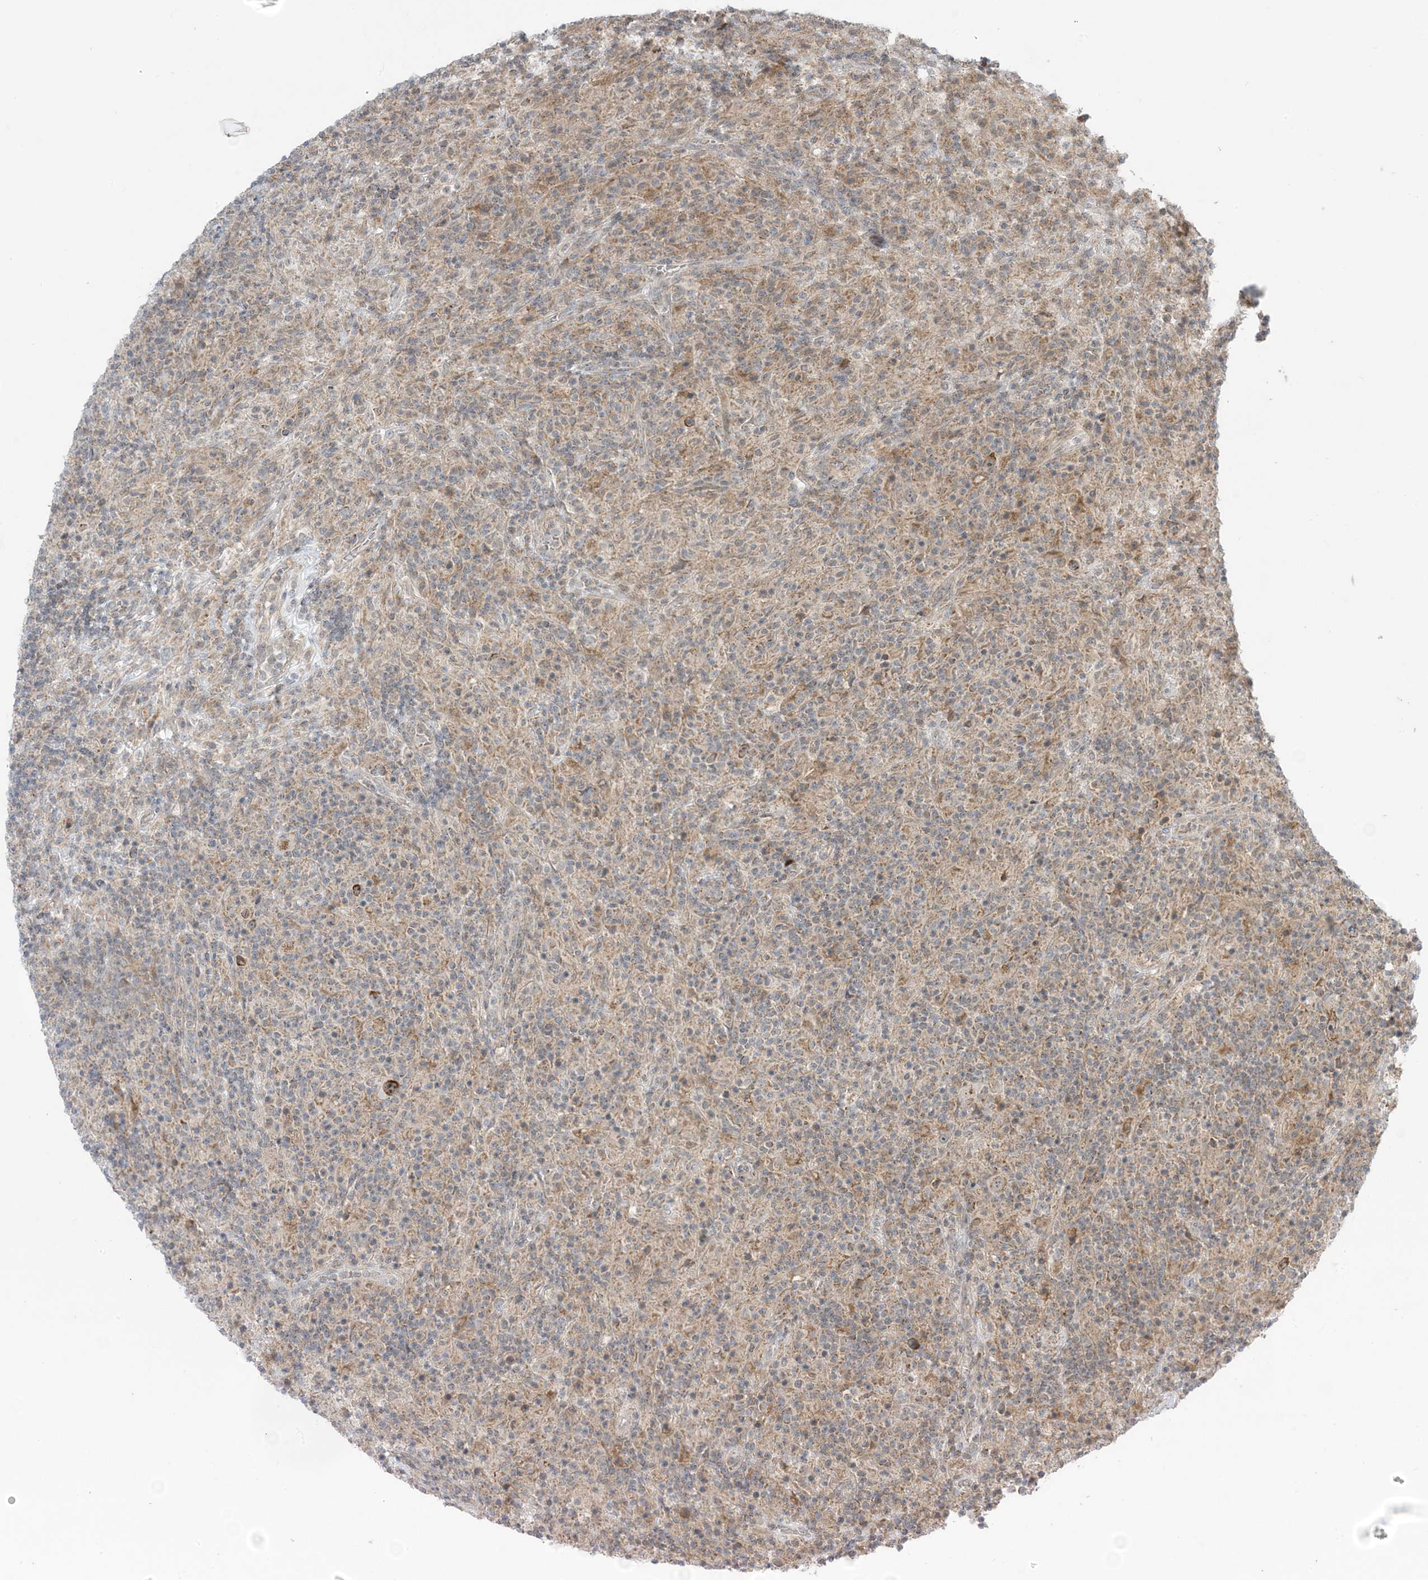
{"staining": {"intensity": "moderate", "quantity": "25%-75%", "location": "cytoplasmic/membranous"}, "tissue": "lymphoma", "cell_type": "Tumor cells", "image_type": "cancer", "snomed": [{"axis": "morphology", "description": "Hodgkin's disease, NOS"}, {"axis": "topography", "description": "Lymph node"}], "caption": "A high-resolution image shows IHC staining of lymphoma, which exhibits moderate cytoplasmic/membranous expression in about 25%-75% of tumor cells. Nuclei are stained in blue.", "gene": "PHLDB2", "patient": {"sex": "male", "age": 70}}